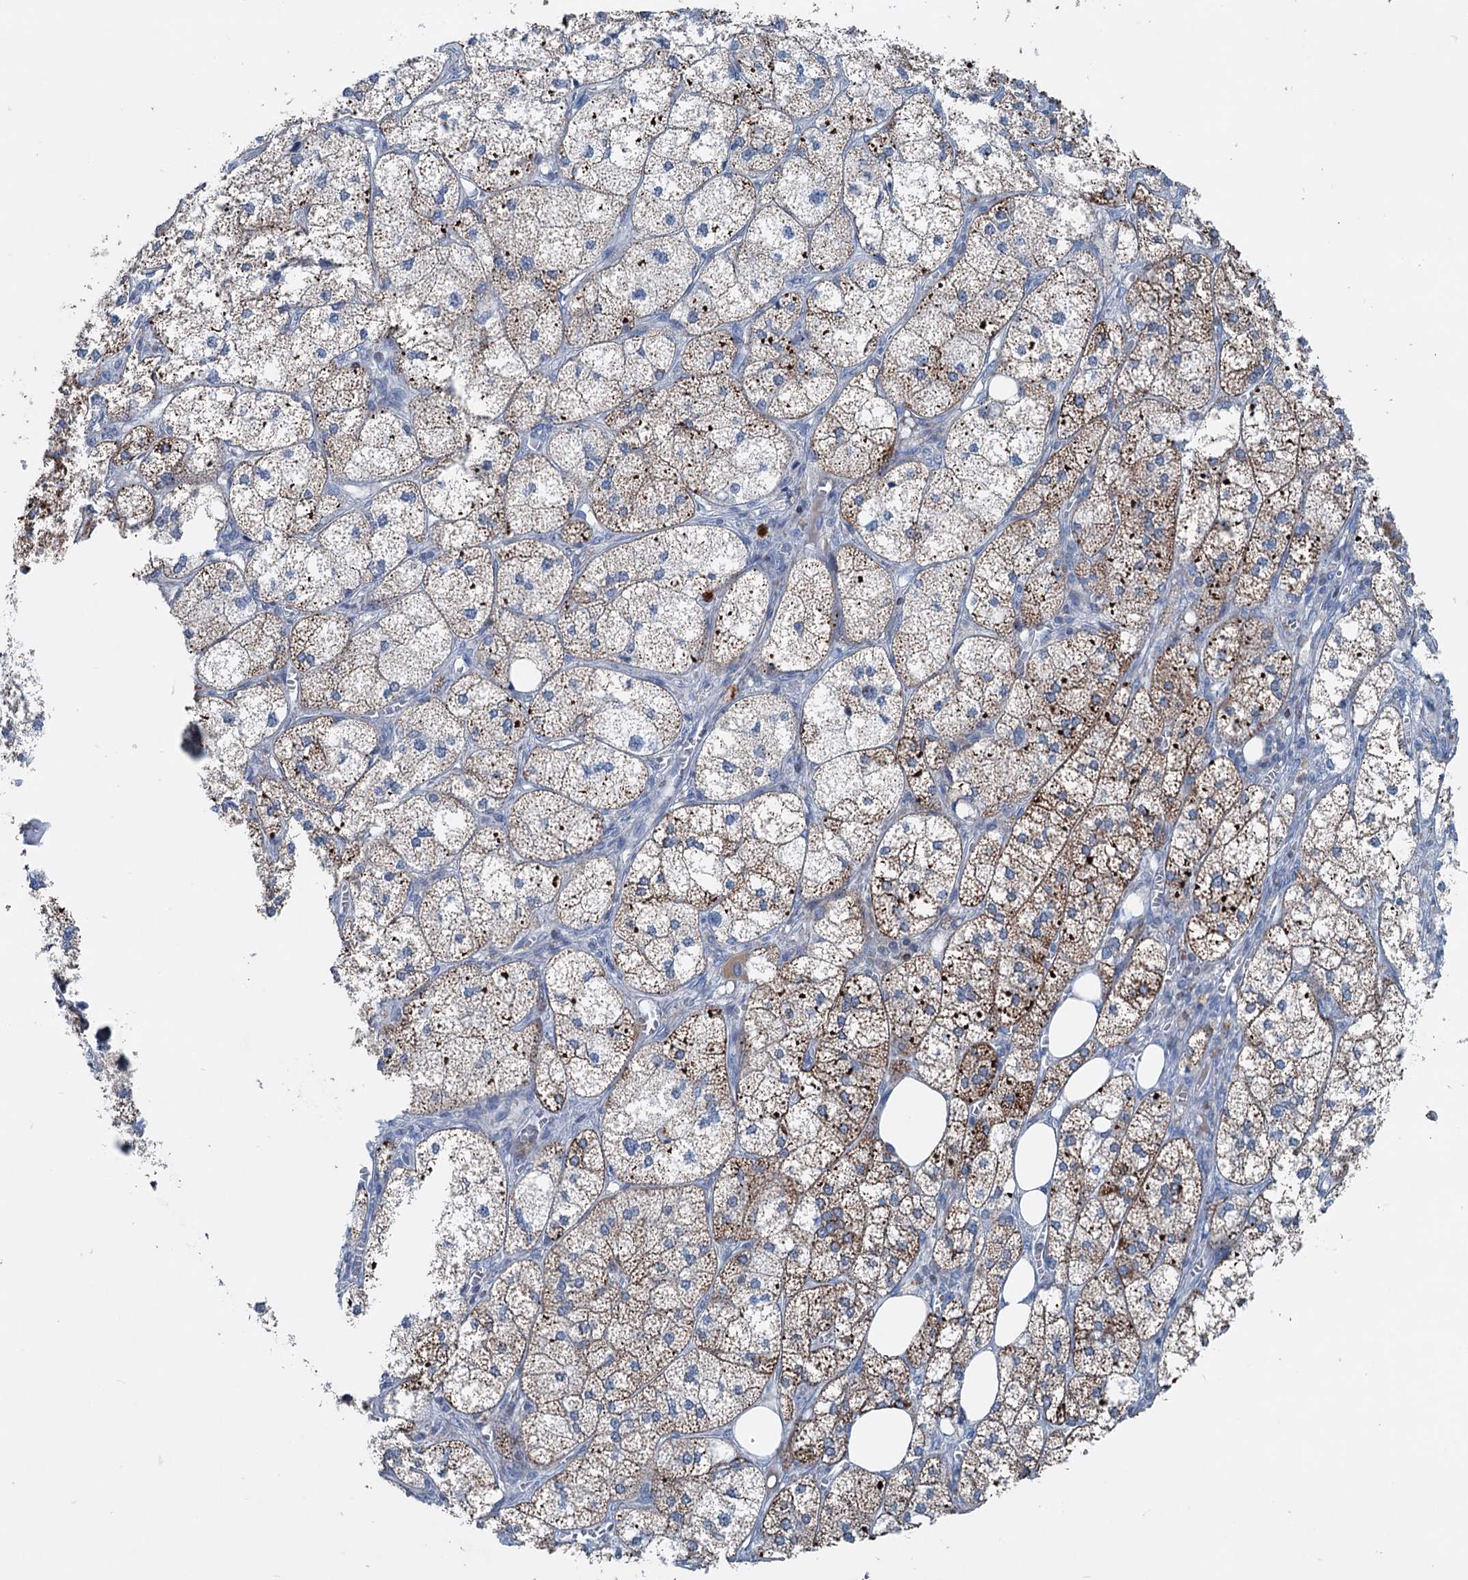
{"staining": {"intensity": "strong", "quantity": "25%-75%", "location": "cytoplasmic/membranous"}, "tissue": "adrenal gland", "cell_type": "Glandular cells", "image_type": "normal", "snomed": [{"axis": "morphology", "description": "Normal tissue, NOS"}, {"axis": "topography", "description": "Adrenal gland"}], "caption": "Immunohistochemical staining of normal adrenal gland shows strong cytoplasmic/membranous protein positivity in approximately 25%-75% of glandular cells.", "gene": "ELP4", "patient": {"sex": "female", "age": 61}}